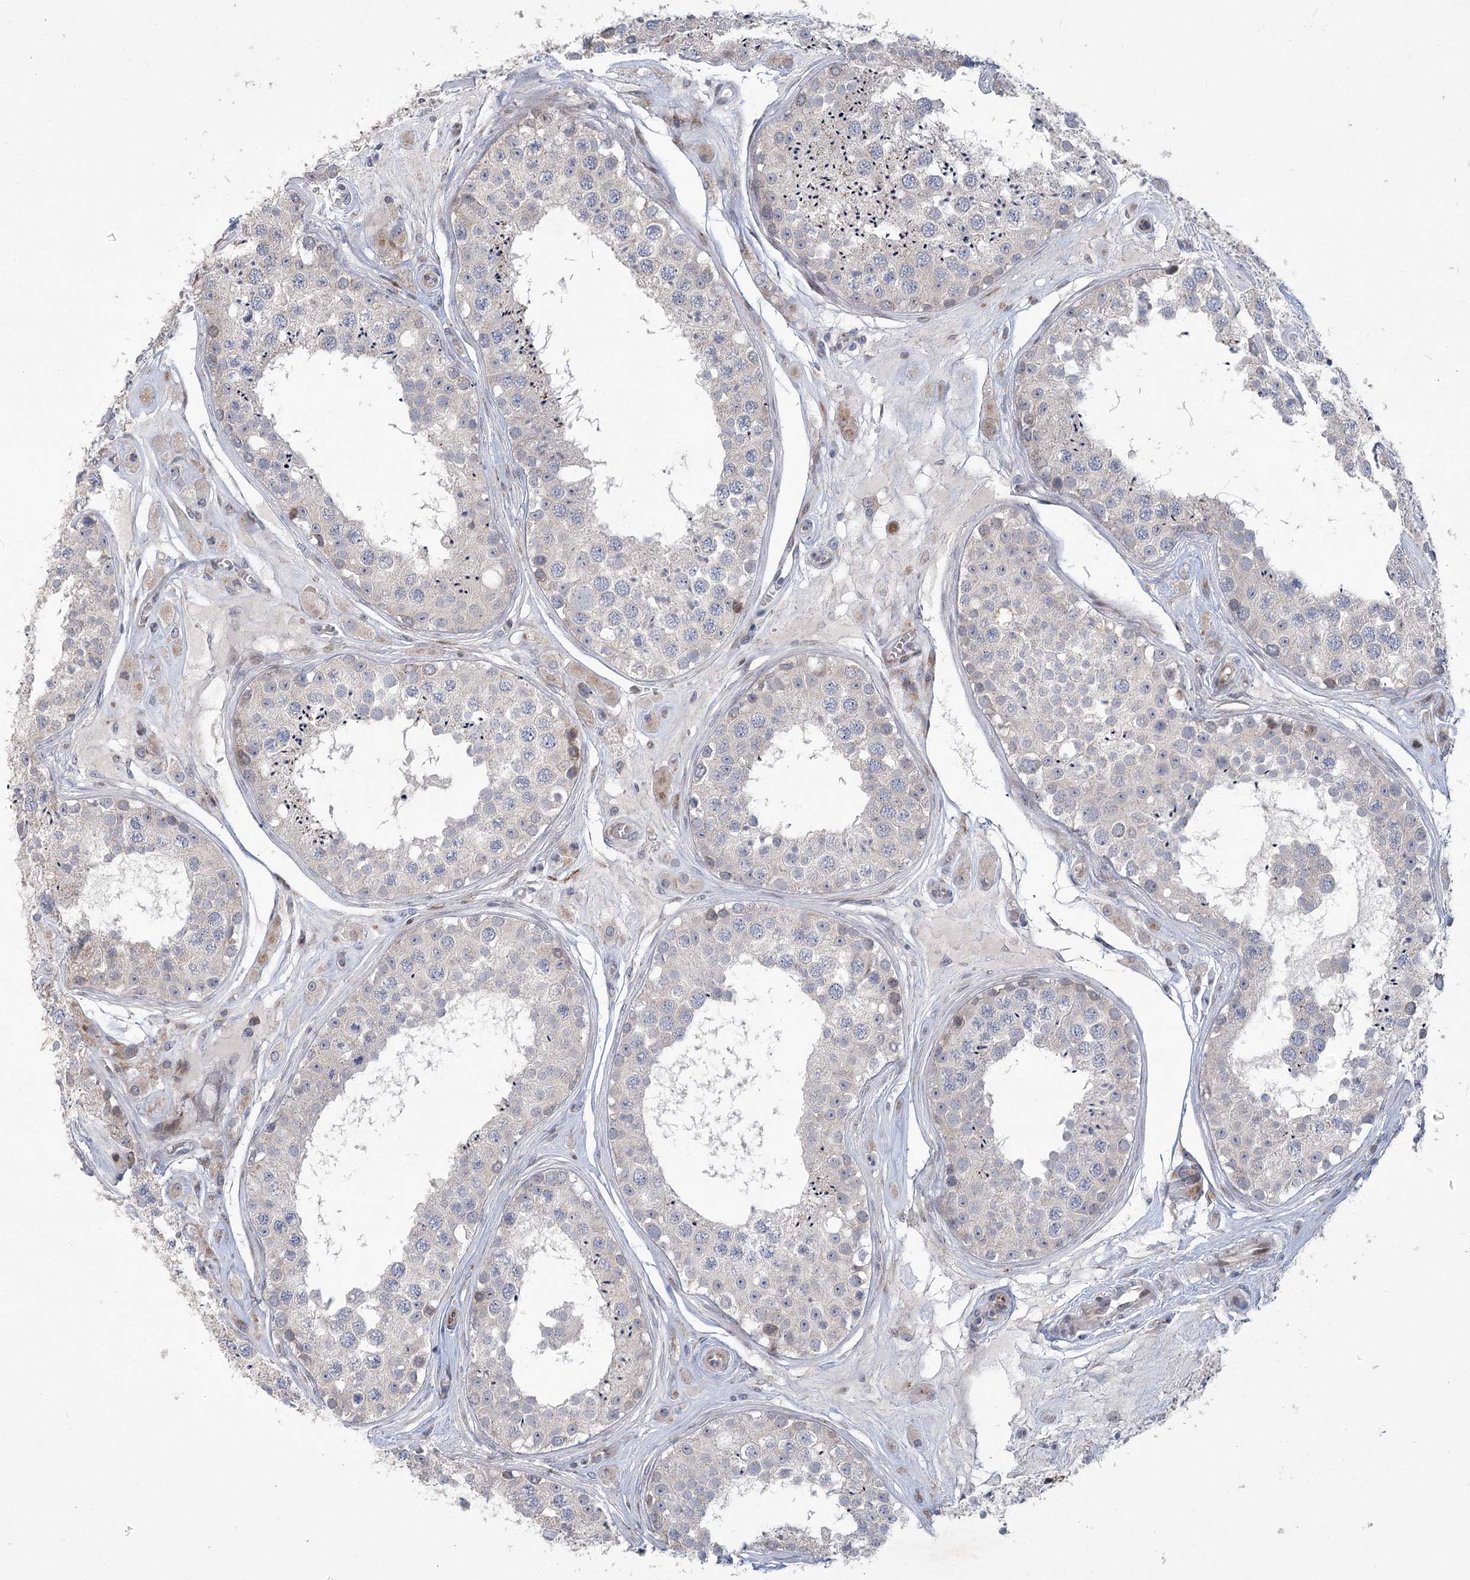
{"staining": {"intensity": "weak", "quantity": "<25%", "location": "cytoplasmic/membranous"}, "tissue": "testis", "cell_type": "Cells in seminiferous ducts", "image_type": "normal", "snomed": [{"axis": "morphology", "description": "Normal tissue, NOS"}, {"axis": "topography", "description": "Testis"}], "caption": "Protein analysis of benign testis displays no significant expression in cells in seminiferous ducts. (Immunohistochemistry (ihc), brightfield microscopy, high magnification).", "gene": "GCNT4", "patient": {"sex": "male", "age": 25}}